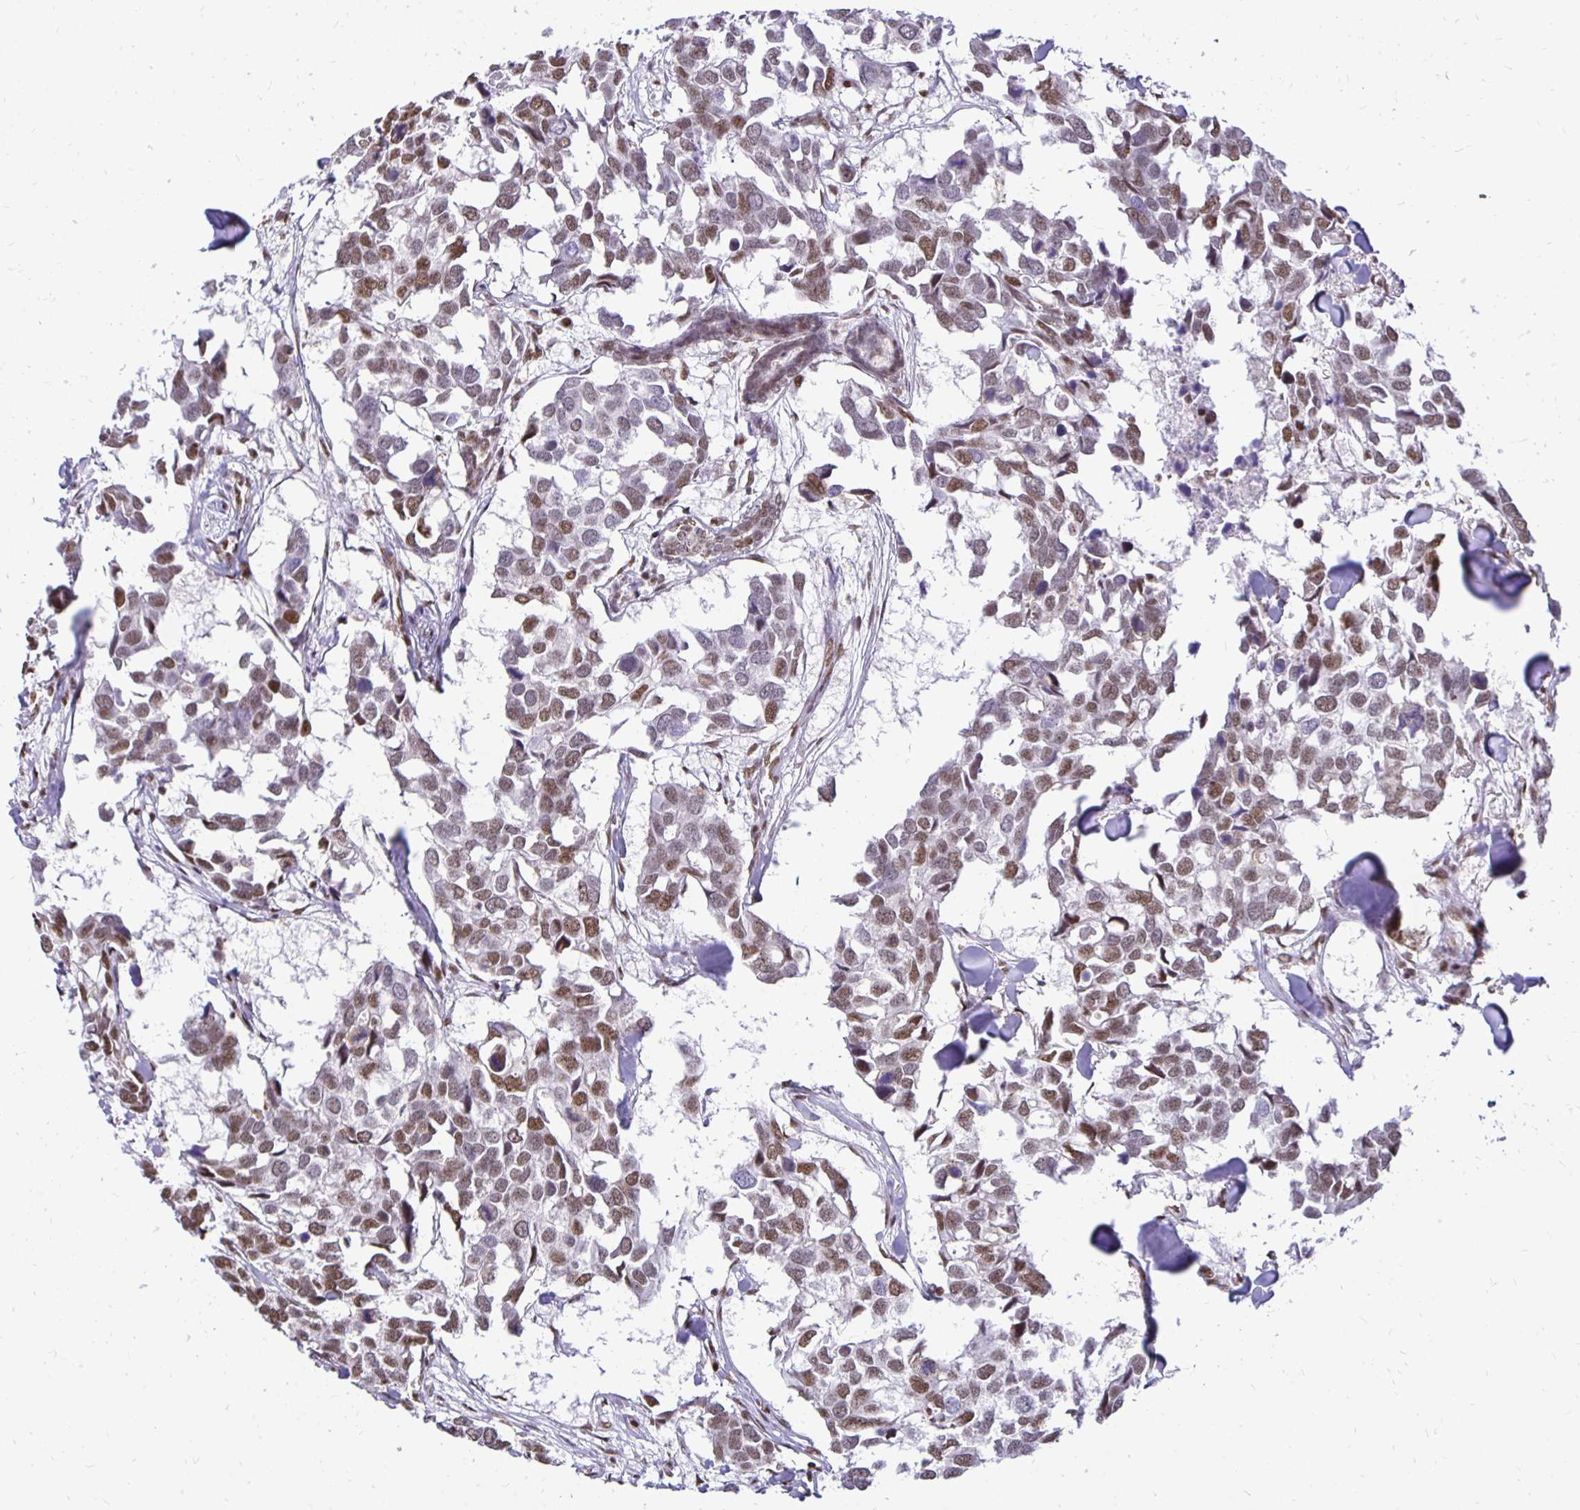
{"staining": {"intensity": "moderate", "quantity": ">75%", "location": "nuclear"}, "tissue": "breast cancer", "cell_type": "Tumor cells", "image_type": "cancer", "snomed": [{"axis": "morphology", "description": "Duct carcinoma"}, {"axis": "topography", "description": "Breast"}], "caption": "This image shows IHC staining of human breast invasive ductal carcinoma, with medium moderate nuclear positivity in approximately >75% of tumor cells.", "gene": "ZNF579", "patient": {"sex": "female", "age": 83}}